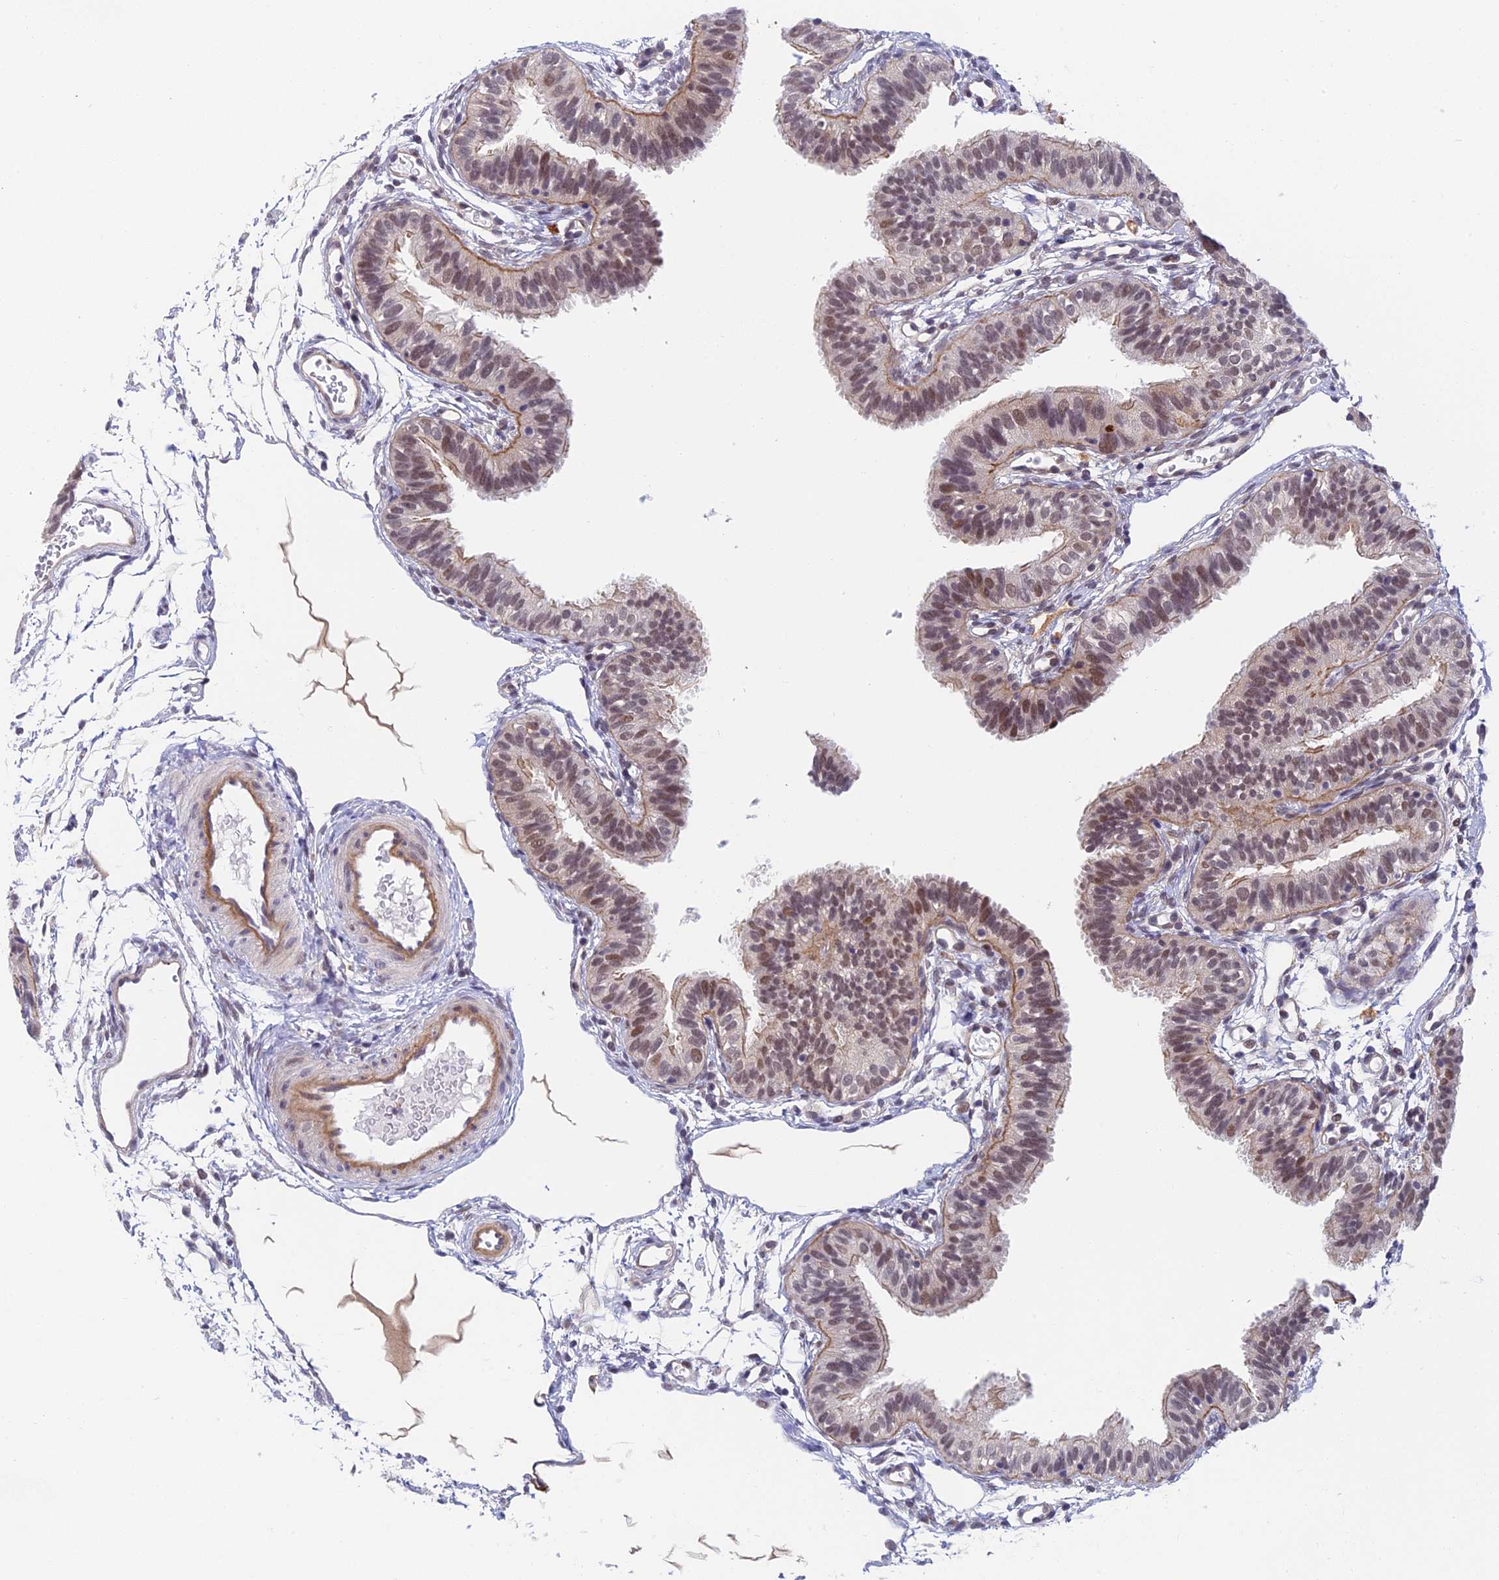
{"staining": {"intensity": "weak", "quantity": "25%-75%", "location": "cytoplasmic/membranous,nuclear"}, "tissue": "fallopian tube", "cell_type": "Glandular cells", "image_type": "normal", "snomed": [{"axis": "morphology", "description": "Normal tissue, NOS"}, {"axis": "topography", "description": "Fallopian tube"}], "caption": "Immunohistochemical staining of normal human fallopian tube shows low levels of weak cytoplasmic/membranous,nuclear expression in approximately 25%-75% of glandular cells.", "gene": "NSMCE1", "patient": {"sex": "female", "age": 35}}